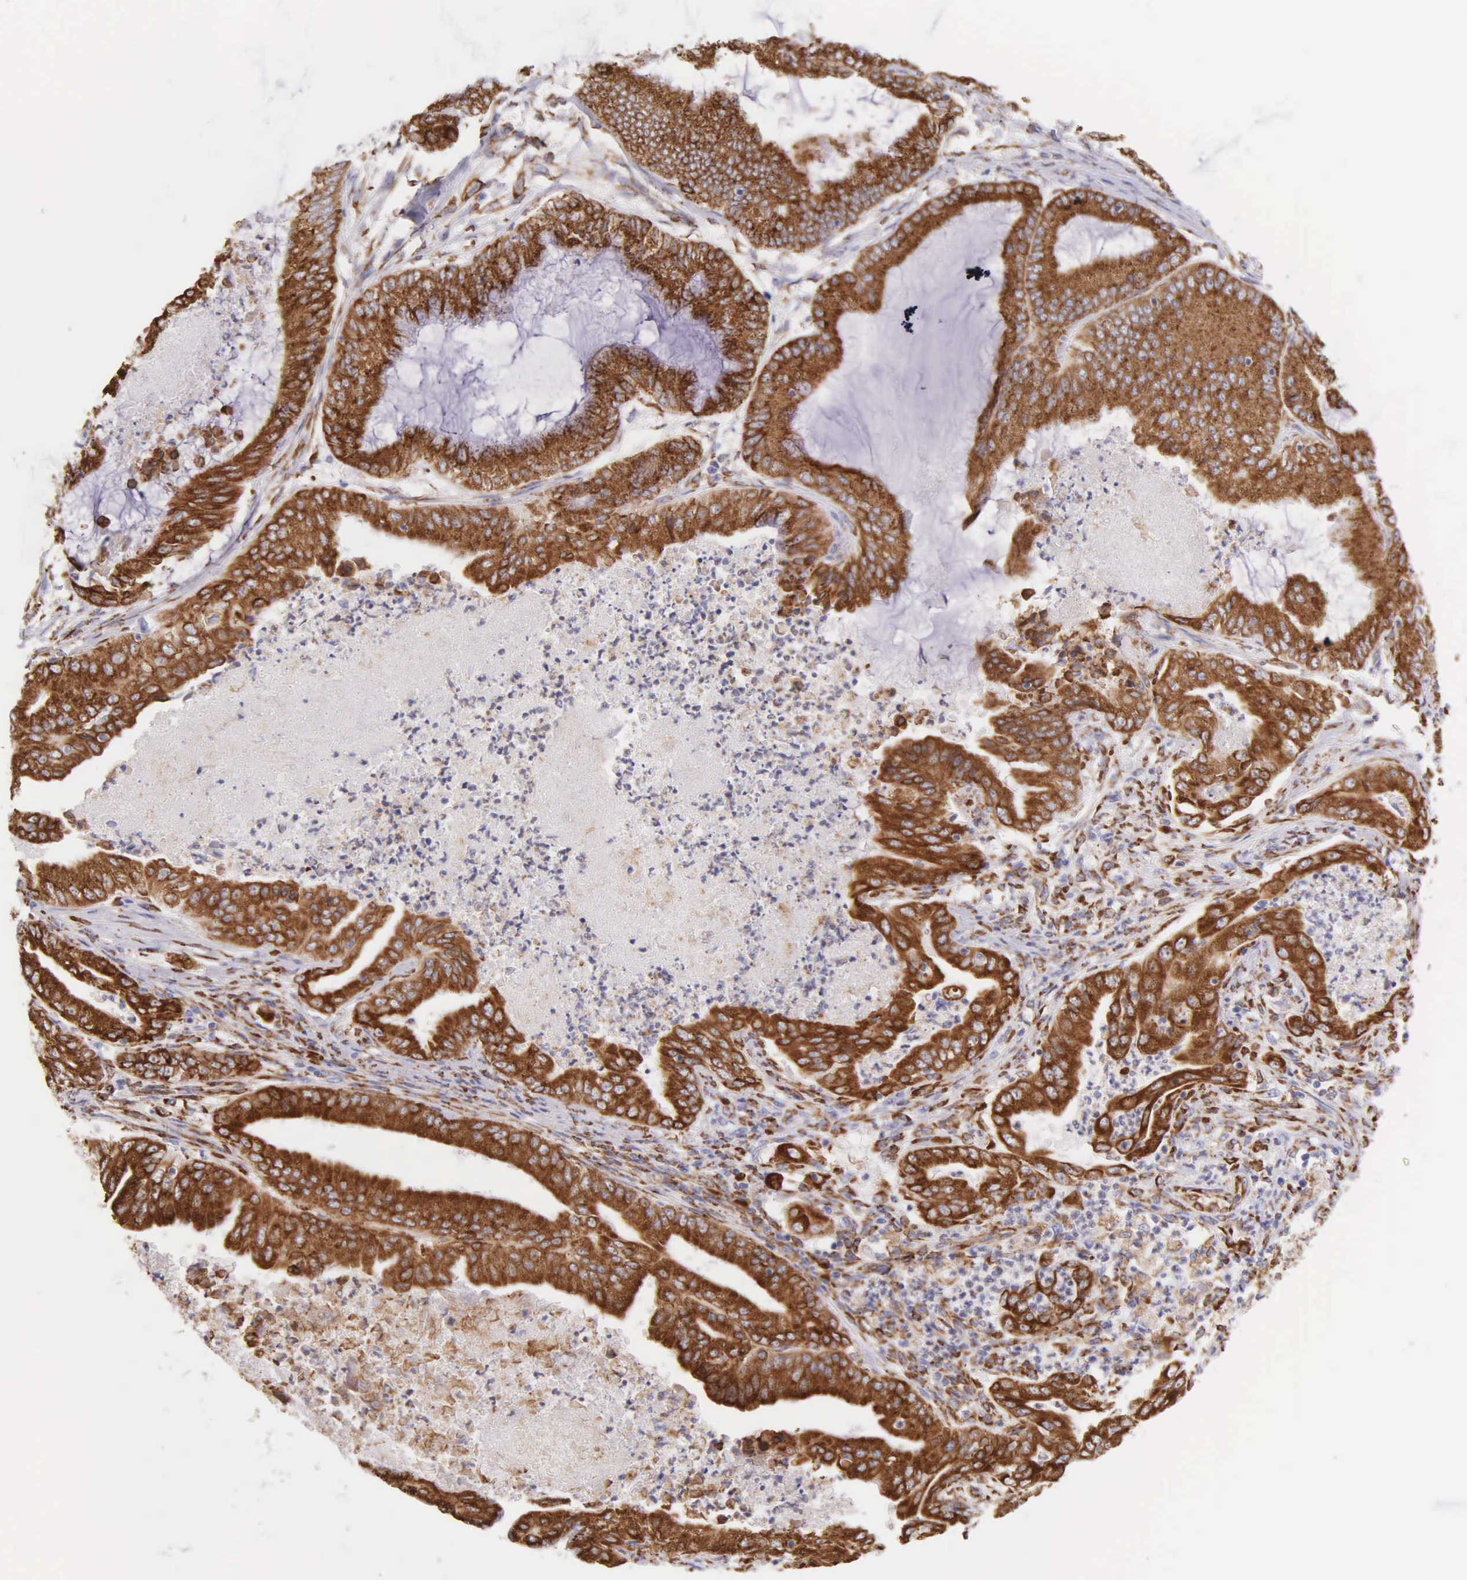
{"staining": {"intensity": "strong", "quantity": ">75%", "location": "cytoplasmic/membranous"}, "tissue": "endometrial cancer", "cell_type": "Tumor cells", "image_type": "cancer", "snomed": [{"axis": "morphology", "description": "Adenocarcinoma, NOS"}, {"axis": "topography", "description": "Endometrium"}], "caption": "Endometrial cancer stained with immunohistochemistry exhibits strong cytoplasmic/membranous staining in about >75% of tumor cells. (DAB (3,3'-diaminobenzidine) = brown stain, brightfield microscopy at high magnification).", "gene": "CKAP4", "patient": {"sex": "female", "age": 63}}